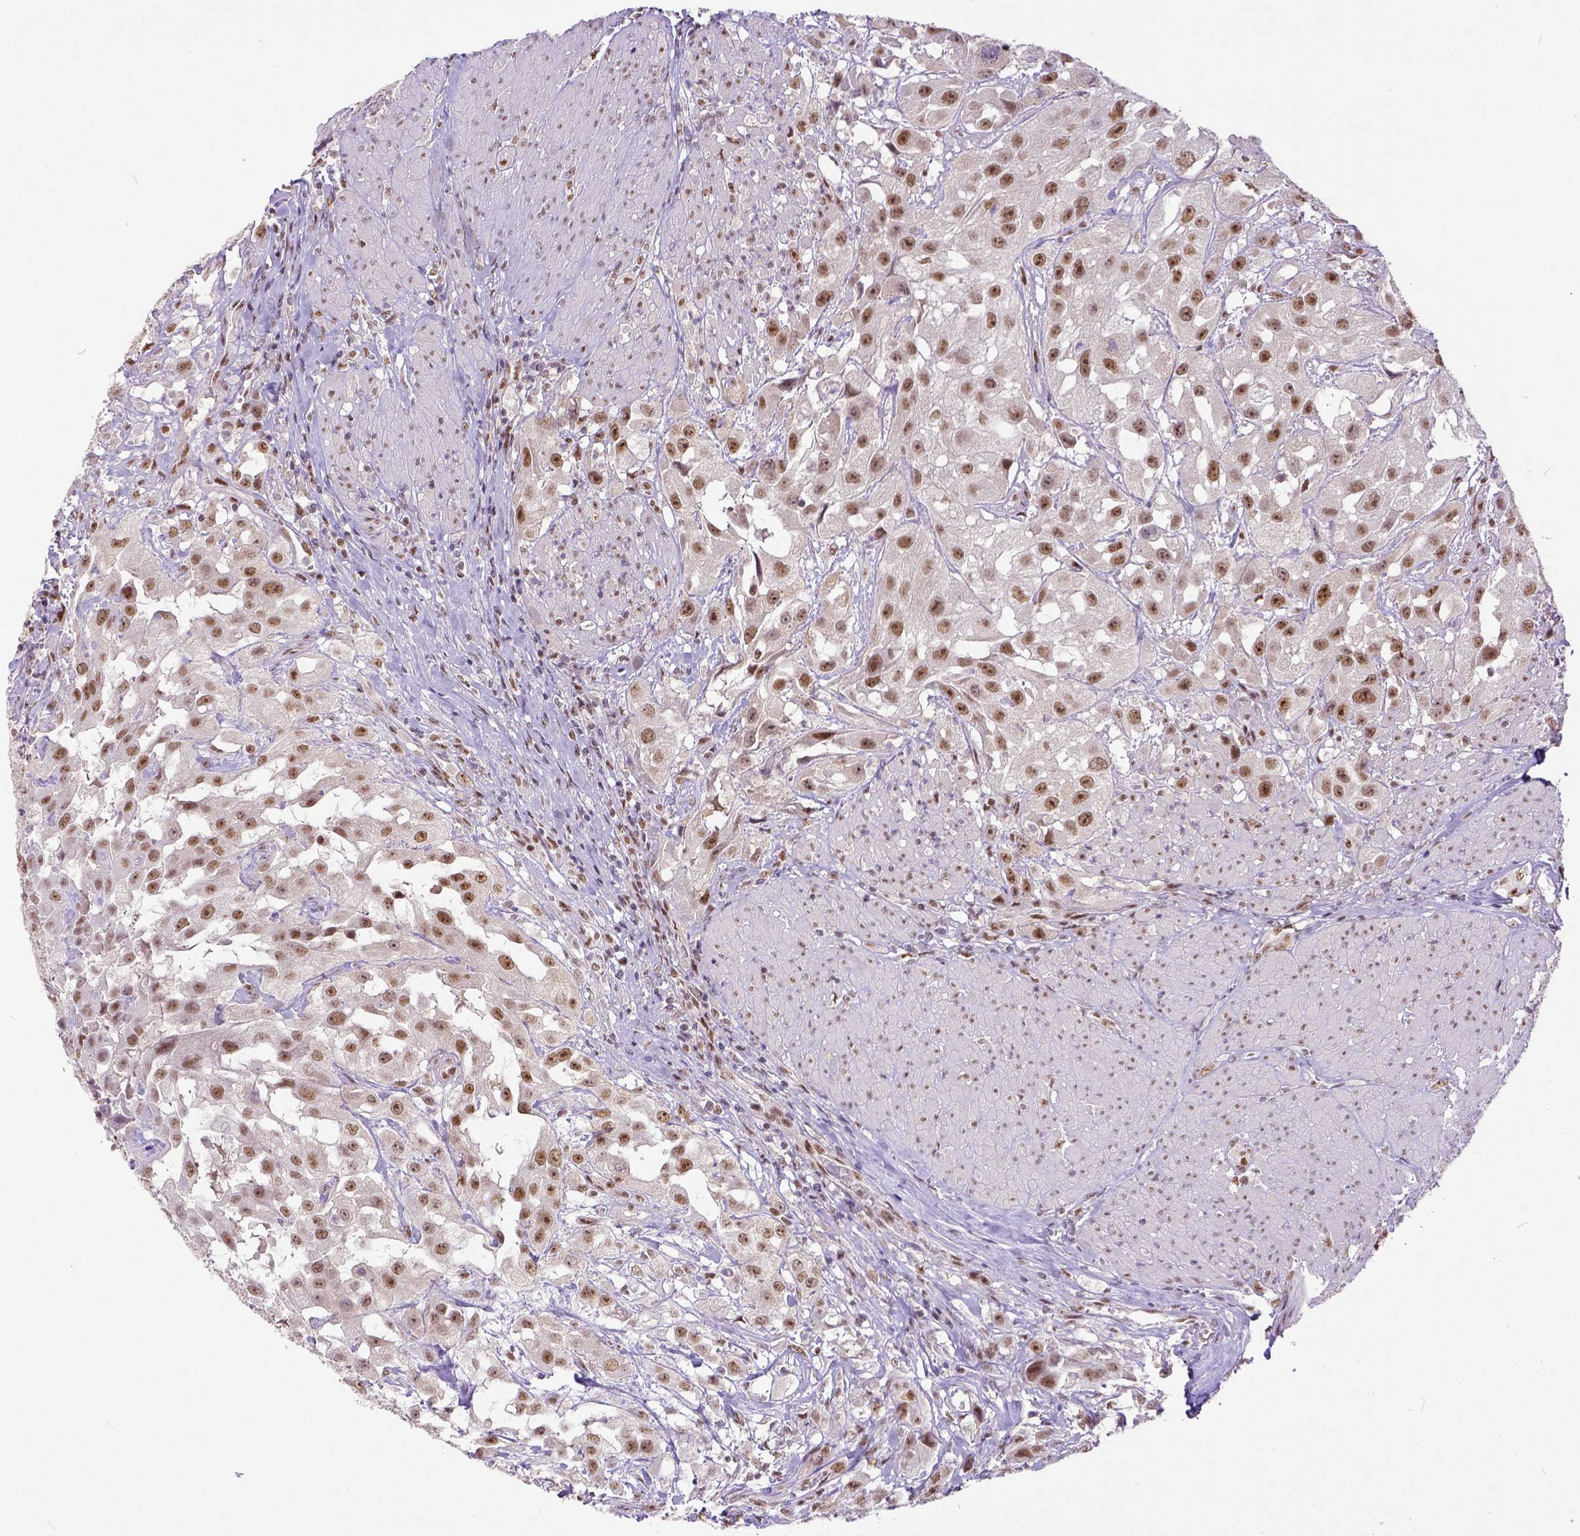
{"staining": {"intensity": "moderate", "quantity": ">75%", "location": "nuclear"}, "tissue": "urothelial cancer", "cell_type": "Tumor cells", "image_type": "cancer", "snomed": [{"axis": "morphology", "description": "Urothelial carcinoma, High grade"}, {"axis": "topography", "description": "Urinary bladder"}], "caption": "This micrograph exhibits urothelial carcinoma (high-grade) stained with IHC to label a protein in brown. The nuclear of tumor cells show moderate positivity for the protein. Nuclei are counter-stained blue.", "gene": "ERCC1", "patient": {"sex": "male", "age": 79}}